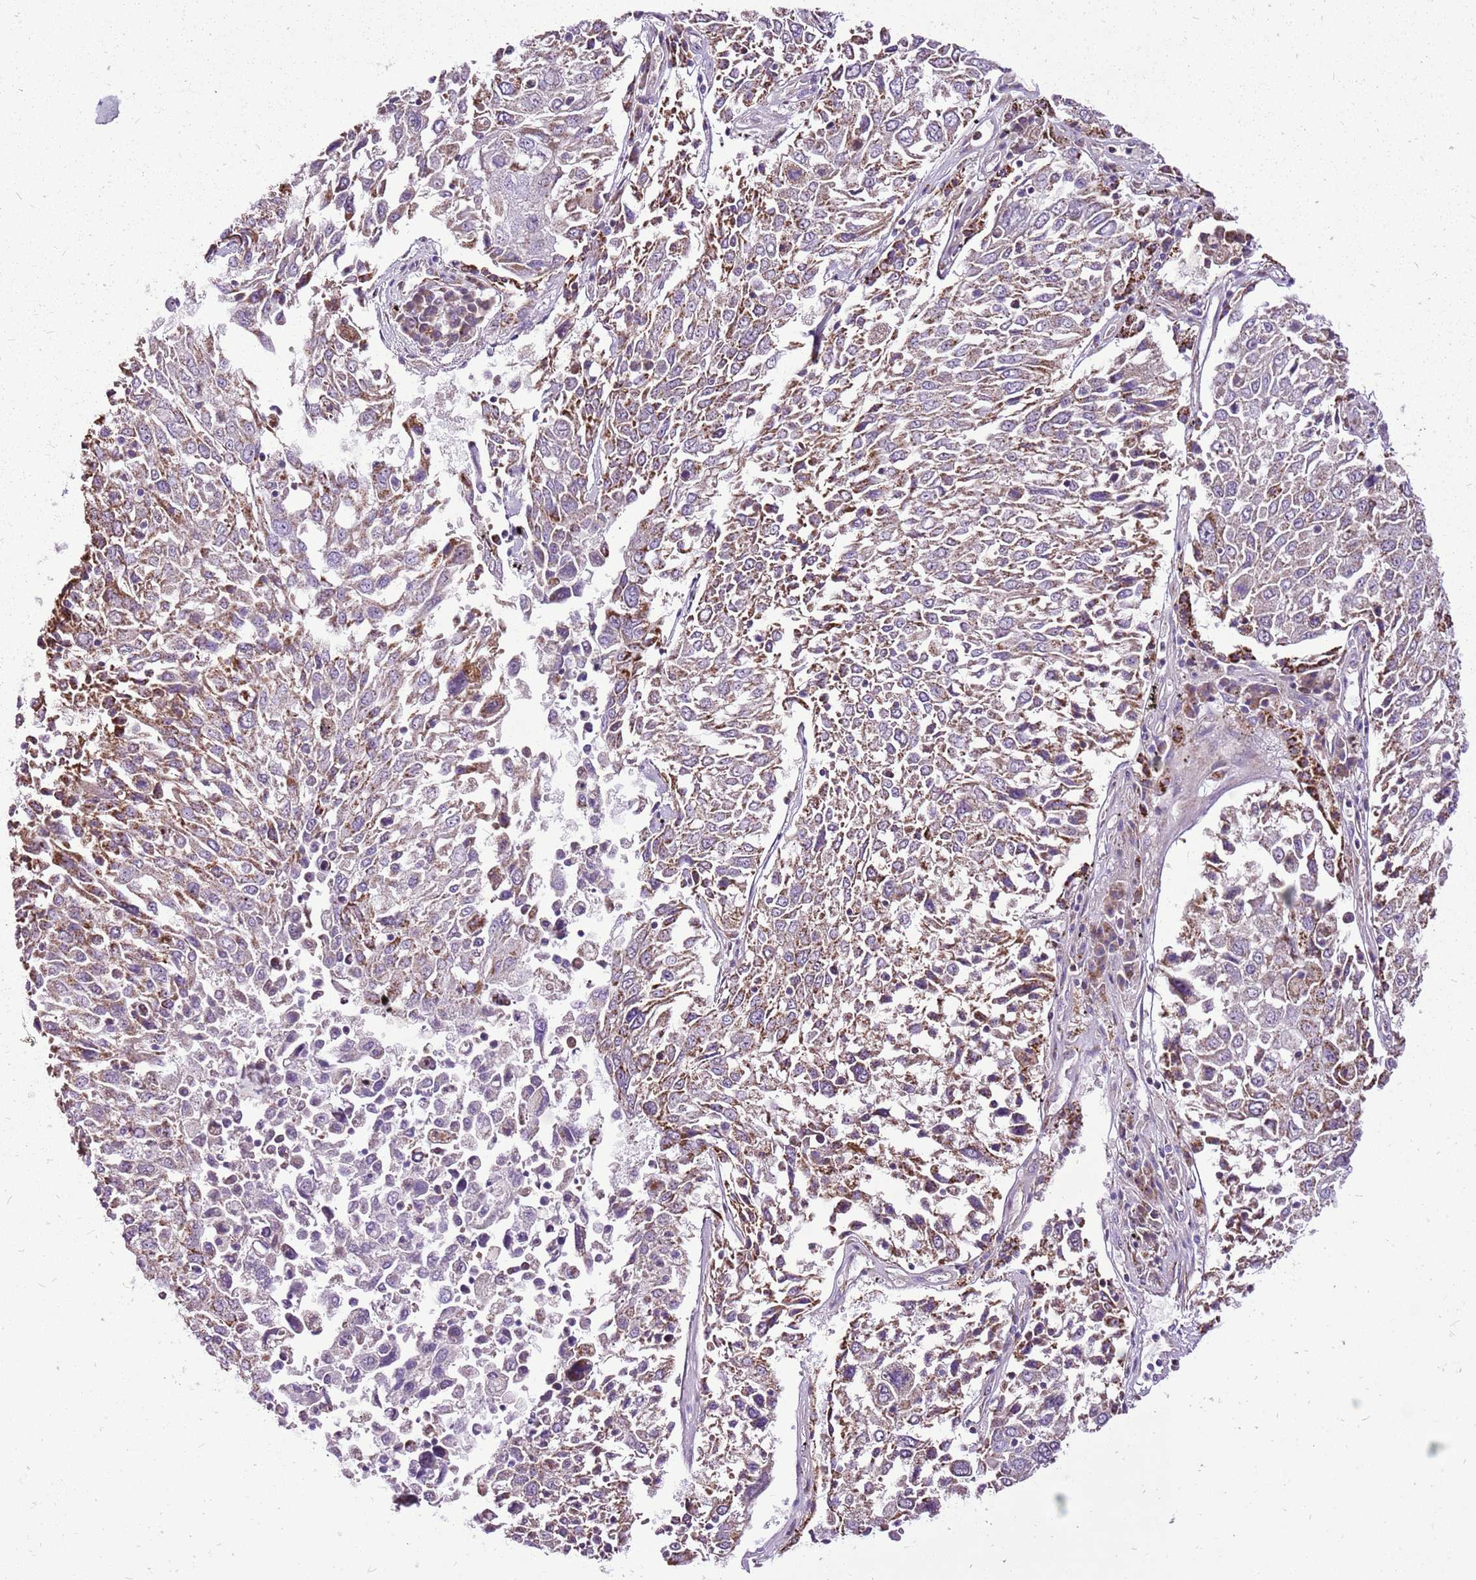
{"staining": {"intensity": "moderate", "quantity": ">75%", "location": "cytoplasmic/membranous"}, "tissue": "lung cancer", "cell_type": "Tumor cells", "image_type": "cancer", "snomed": [{"axis": "morphology", "description": "Squamous cell carcinoma, NOS"}, {"axis": "topography", "description": "Lung"}], "caption": "Brown immunohistochemical staining in human lung cancer (squamous cell carcinoma) displays moderate cytoplasmic/membranous positivity in about >75% of tumor cells.", "gene": "GCDH", "patient": {"sex": "male", "age": 65}}